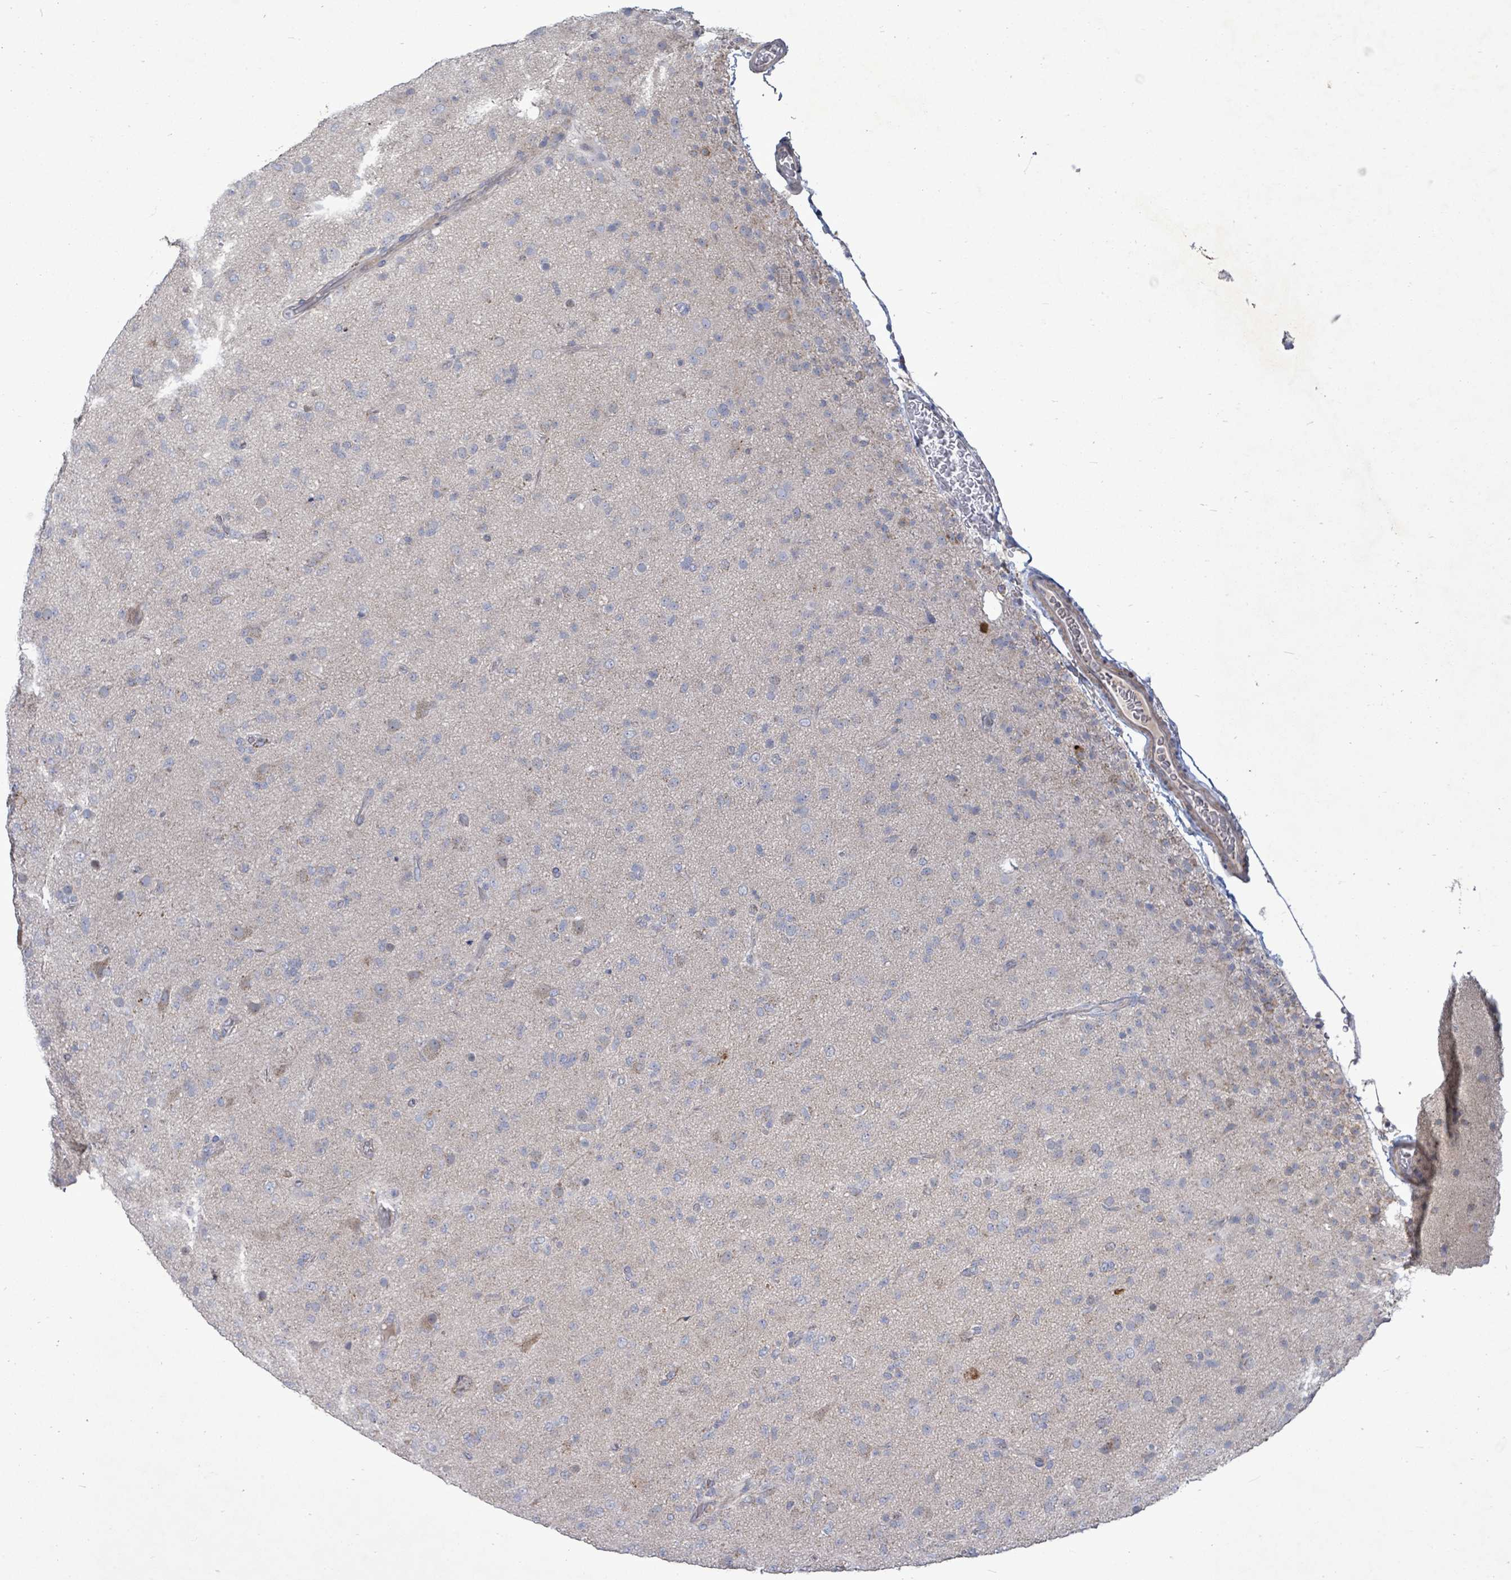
{"staining": {"intensity": "negative", "quantity": "none", "location": "none"}, "tissue": "glioma", "cell_type": "Tumor cells", "image_type": "cancer", "snomed": [{"axis": "morphology", "description": "Glioma, malignant, Low grade"}, {"axis": "topography", "description": "Brain"}], "caption": "Tumor cells are negative for brown protein staining in glioma.", "gene": "ZFPM1", "patient": {"sex": "male", "age": 65}}